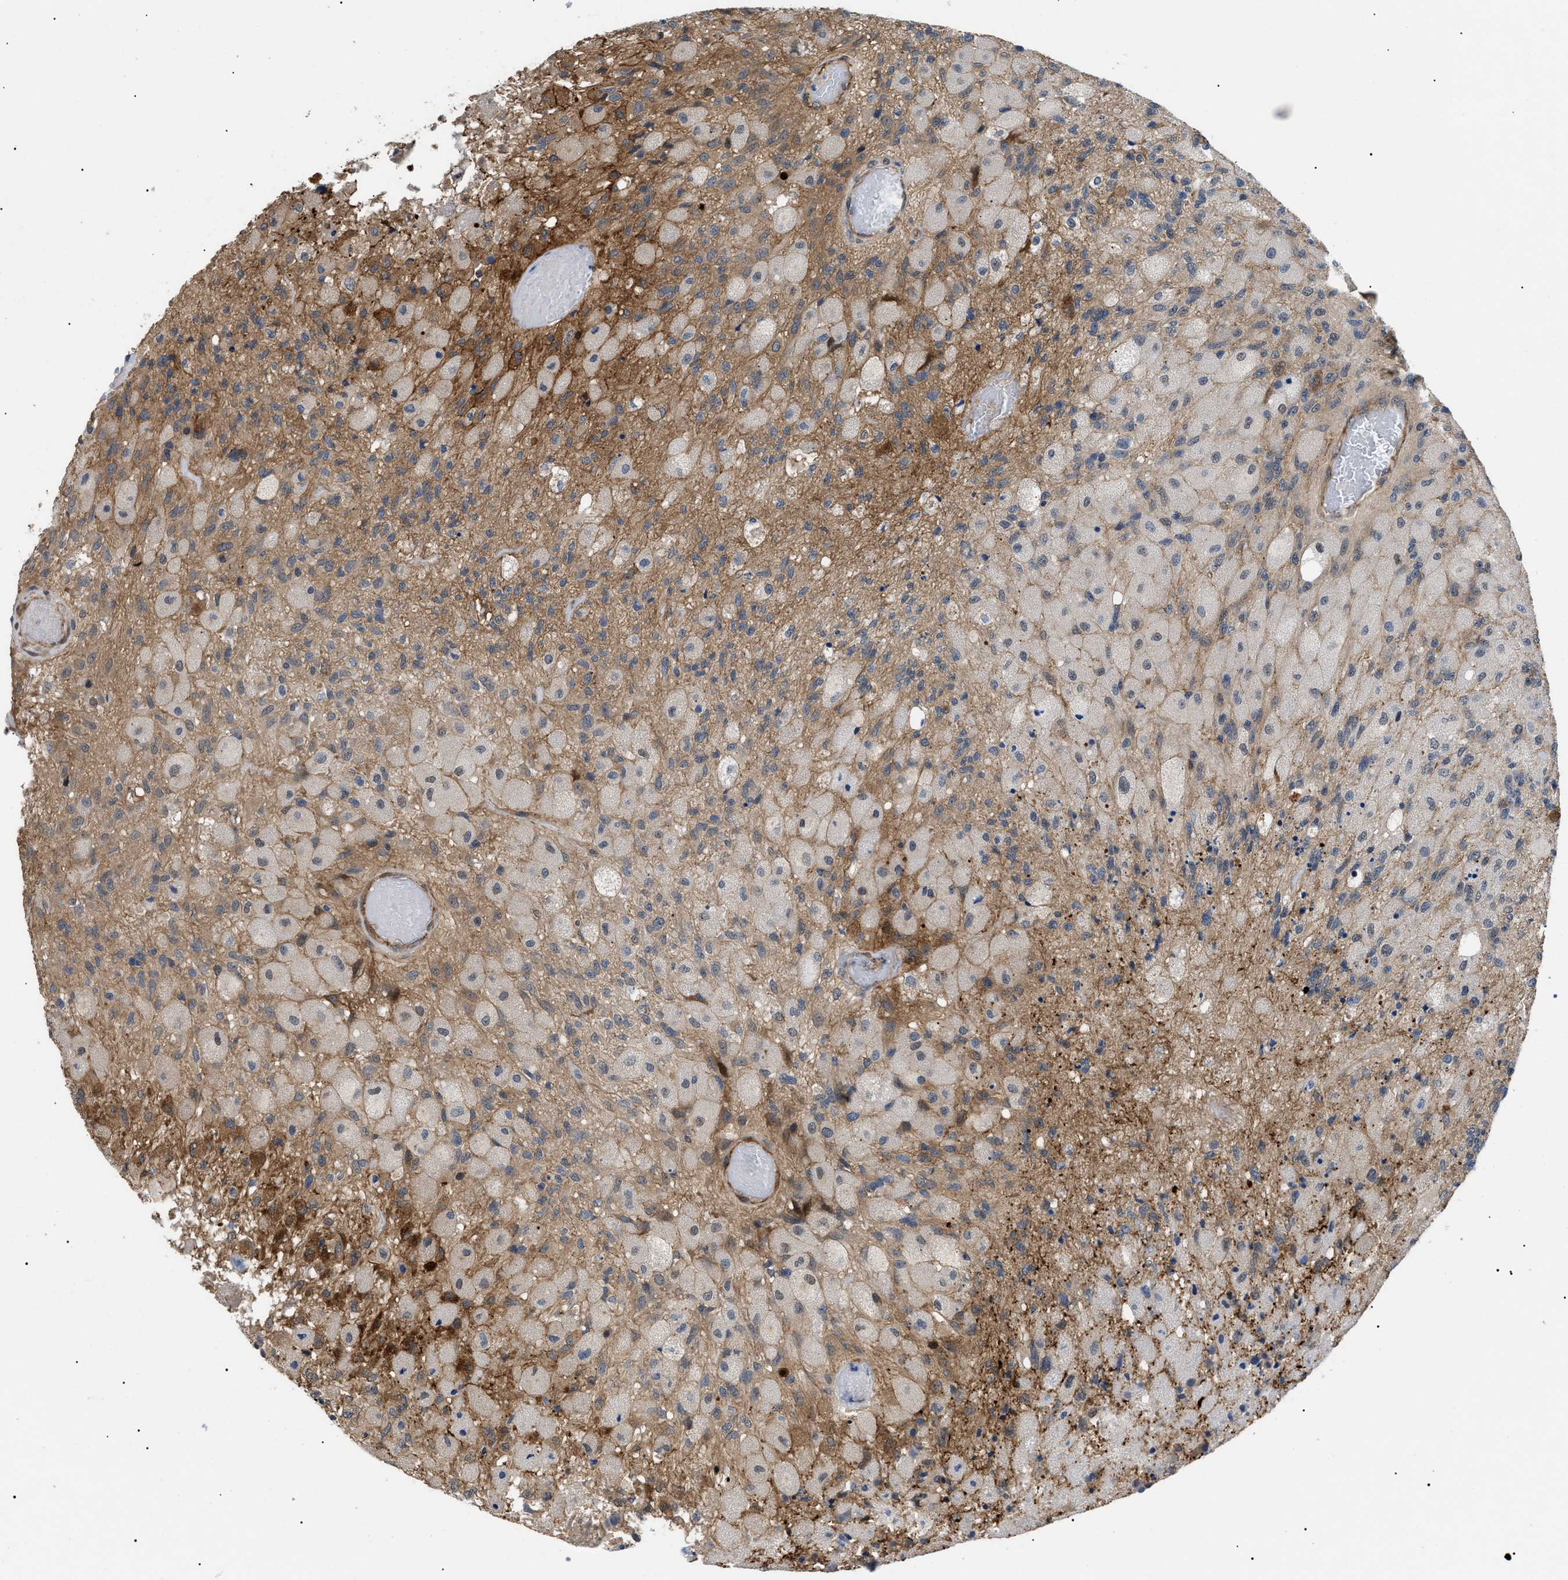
{"staining": {"intensity": "weak", "quantity": ">75%", "location": "cytoplasmic/membranous"}, "tissue": "glioma", "cell_type": "Tumor cells", "image_type": "cancer", "snomed": [{"axis": "morphology", "description": "Normal tissue, NOS"}, {"axis": "morphology", "description": "Glioma, malignant, High grade"}, {"axis": "topography", "description": "Cerebral cortex"}], "caption": "Immunohistochemistry (IHC) (DAB) staining of glioma demonstrates weak cytoplasmic/membranous protein expression in about >75% of tumor cells. (DAB (3,3'-diaminobenzidine) IHC with brightfield microscopy, high magnification).", "gene": "CRCP", "patient": {"sex": "male", "age": 77}}